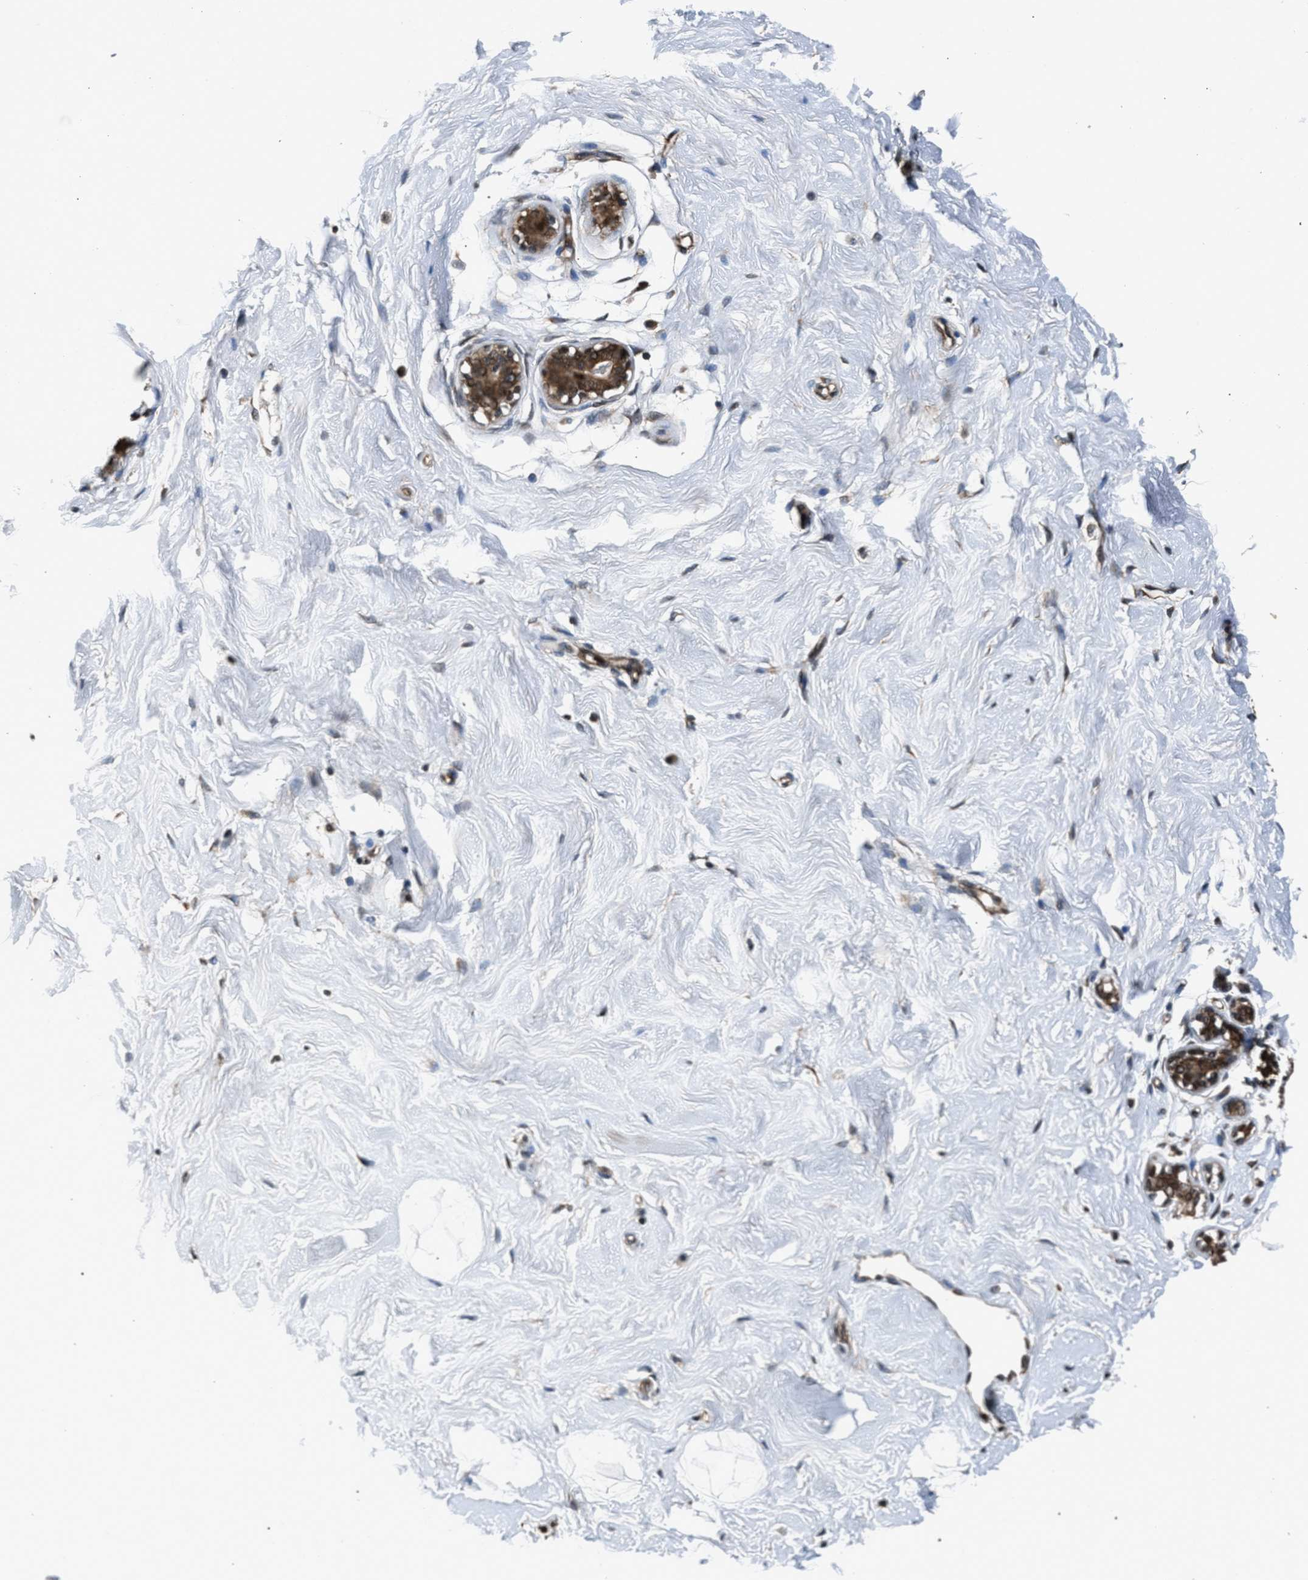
{"staining": {"intensity": "weak", "quantity": "25%-75%", "location": "cytoplasmic/membranous,nuclear"}, "tissue": "breast", "cell_type": "Adipocytes", "image_type": "normal", "snomed": [{"axis": "morphology", "description": "Normal tissue, NOS"}, {"axis": "topography", "description": "Breast"}], "caption": "Brown immunohistochemical staining in unremarkable breast displays weak cytoplasmic/membranous,nuclear expression in approximately 25%-75% of adipocytes.", "gene": "RBM33", "patient": {"sex": "female", "age": 23}}